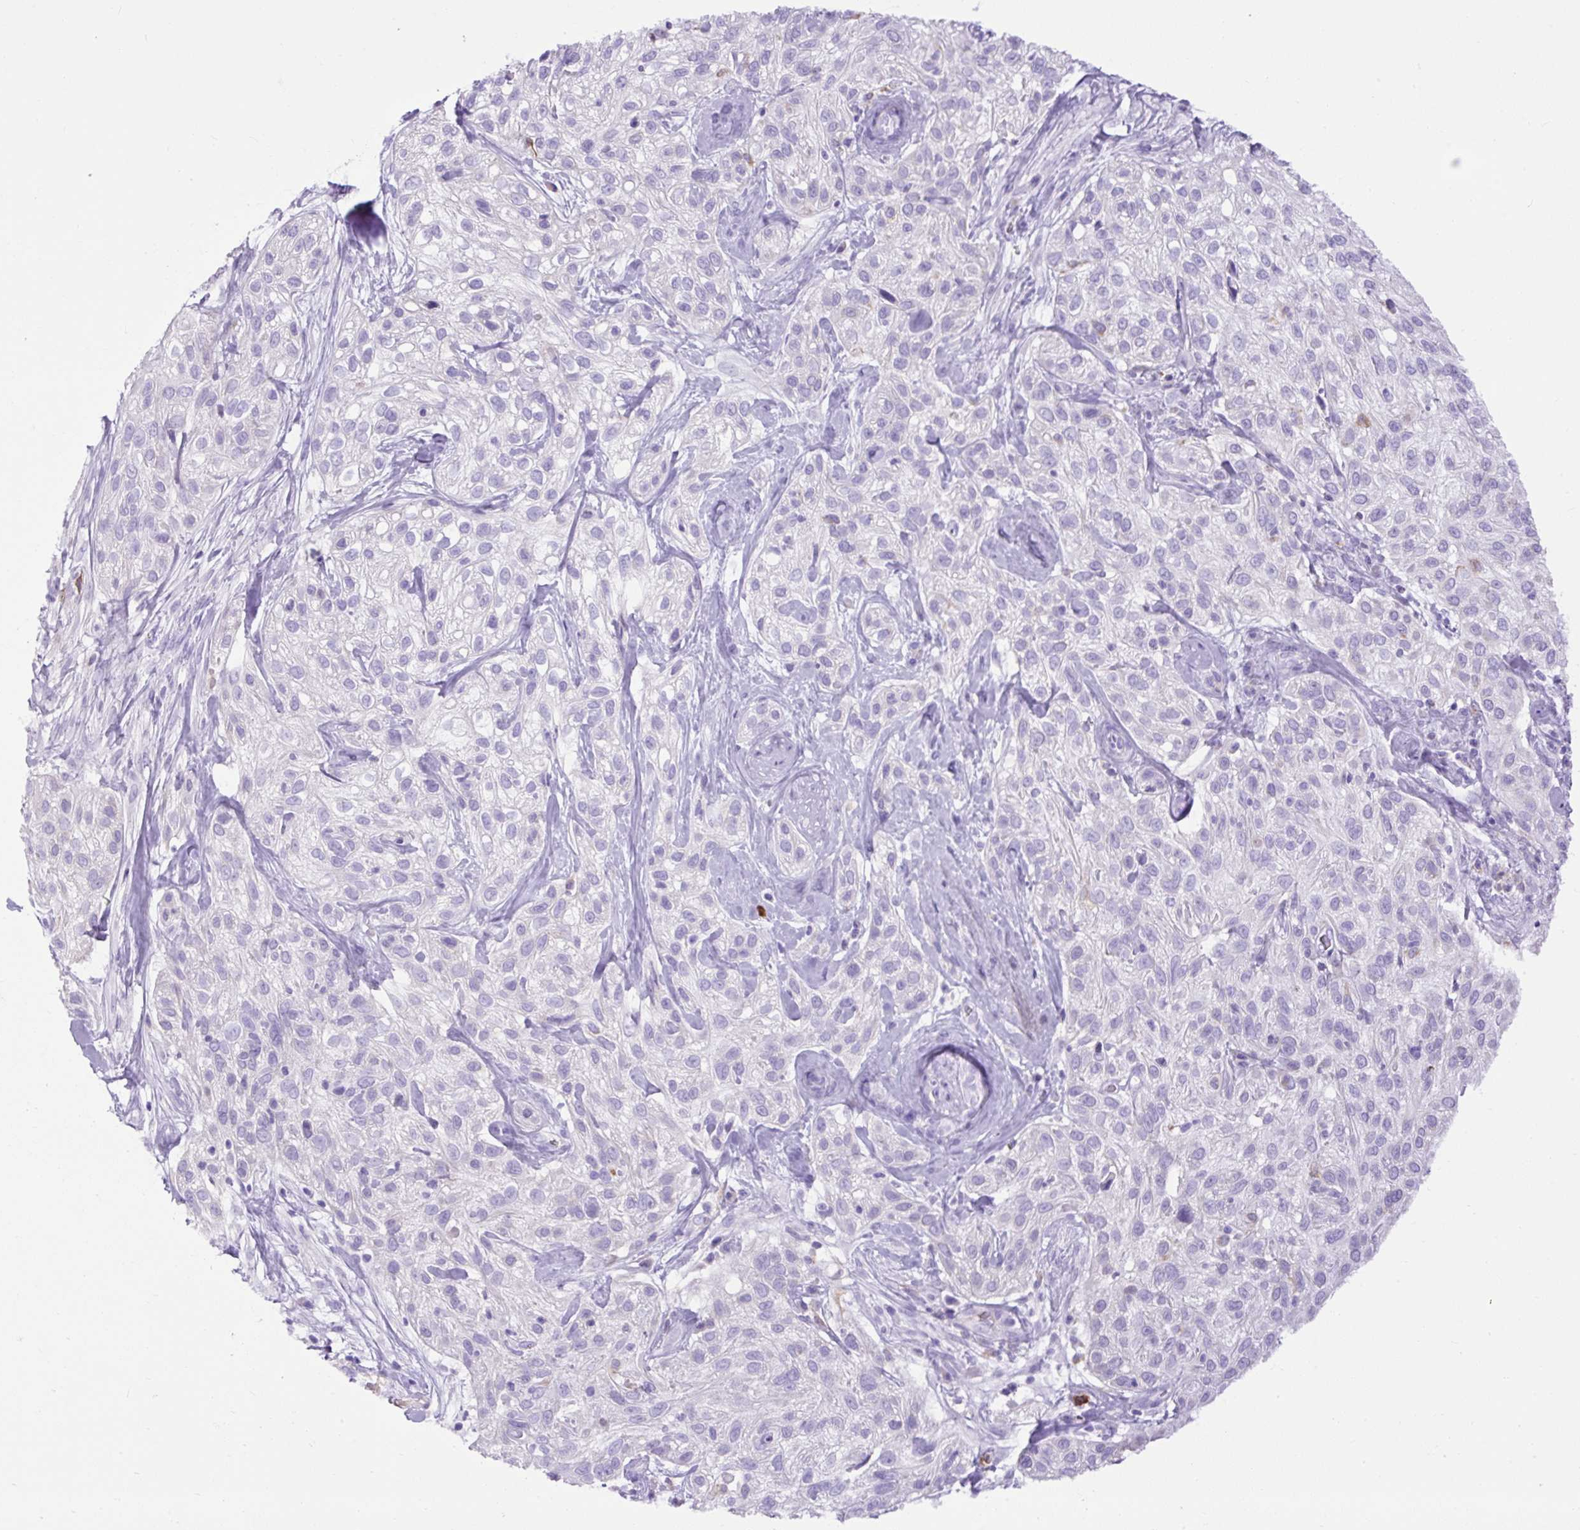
{"staining": {"intensity": "negative", "quantity": "none", "location": "none"}, "tissue": "skin cancer", "cell_type": "Tumor cells", "image_type": "cancer", "snomed": [{"axis": "morphology", "description": "Squamous cell carcinoma, NOS"}, {"axis": "topography", "description": "Skin"}], "caption": "Immunohistochemical staining of human skin squamous cell carcinoma reveals no significant expression in tumor cells.", "gene": "SPTBN5", "patient": {"sex": "male", "age": 82}}